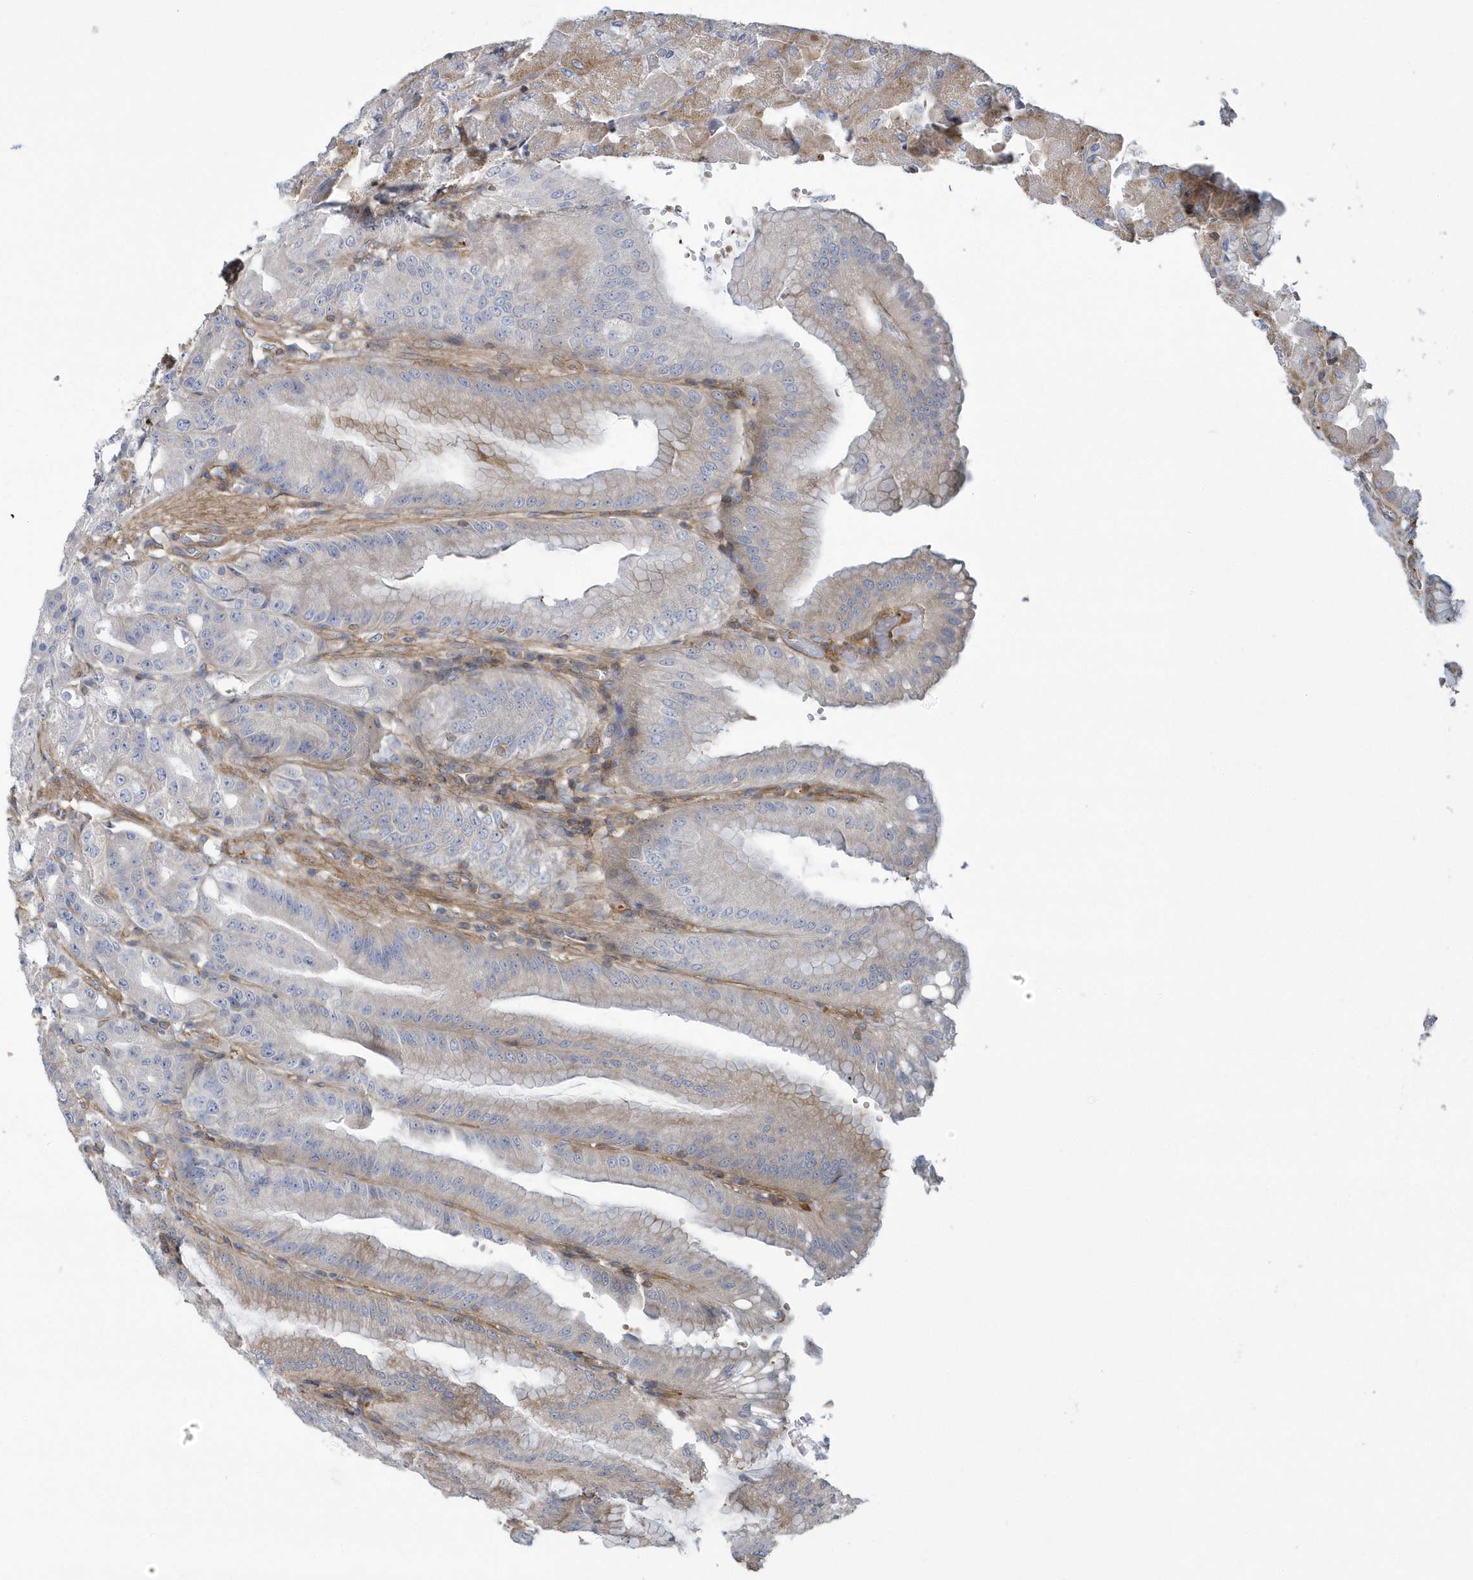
{"staining": {"intensity": "weak", "quantity": "<25%", "location": "cytoplasmic/membranous"}, "tissue": "stomach", "cell_type": "Glandular cells", "image_type": "normal", "snomed": [{"axis": "morphology", "description": "Normal tissue, NOS"}, {"axis": "topography", "description": "Stomach, upper"}, {"axis": "topography", "description": "Stomach, lower"}], "caption": "Normal stomach was stained to show a protein in brown. There is no significant positivity in glandular cells. The staining was performed using DAB to visualize the protein expression in brown, while the nuclei were stained in blue with hematoxylin (Magnification: 20x).", "gene": "ARAP2", "patient": {"sex": "male", "age": 71}}